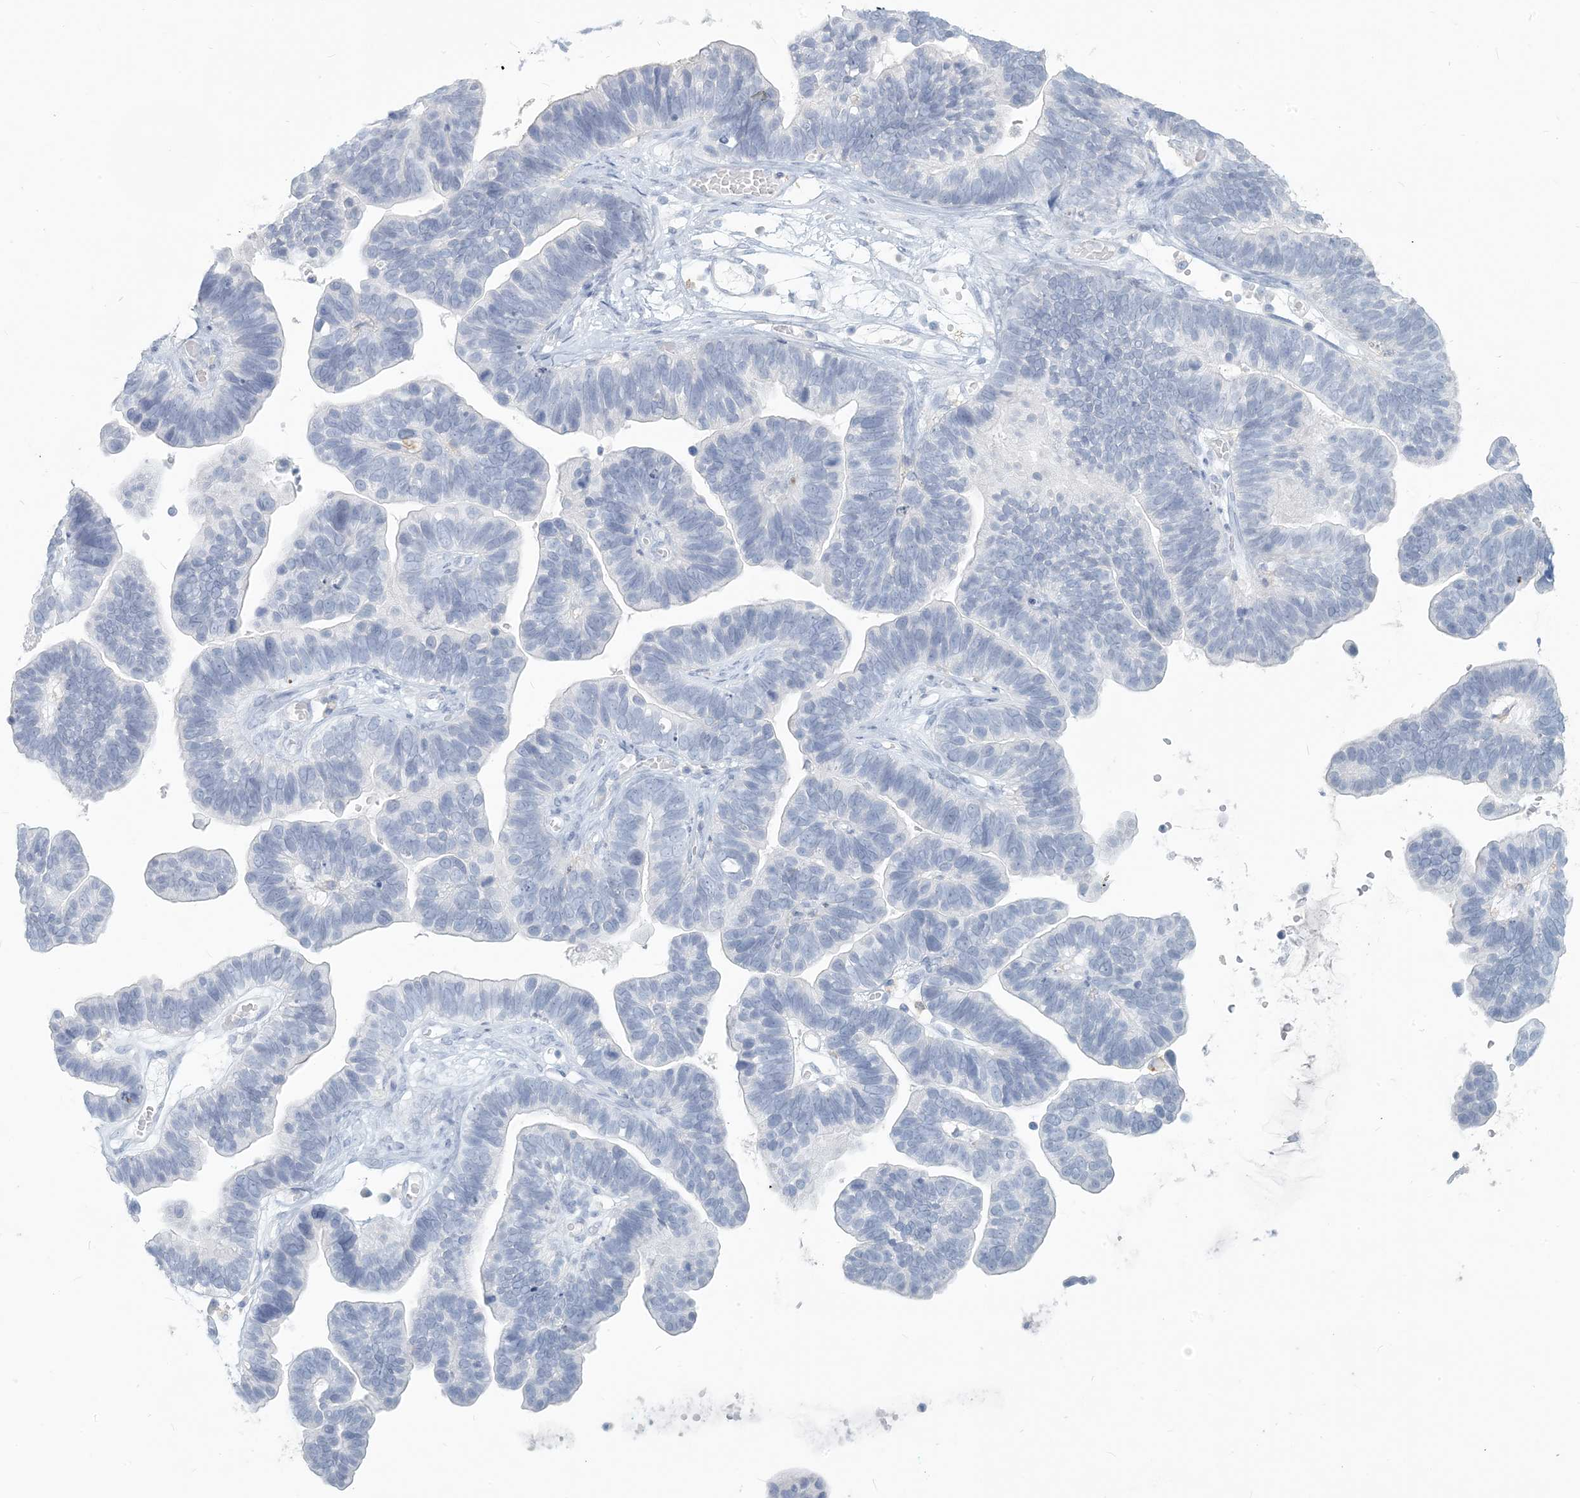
{"staining": {"intensity": "negative", "quantity": "none", "location": "none"}, "tissue": "ovarian cancer", "cell_type": "Tumor cells", "image_type": "cancer", "snomed": [{"axis": "morphology", "description": "Cystadenocarcinoma, serous, NOS"}, {"axis": "topography", "description": "Ovary"}], "caption": "High magnification brightfield microscopy of ovarian cancer (serous cystadenocarcinoma) stained with DAB (brown) and counterstained with hematoxylin (blue): tumor cells show no significant positivity. (DAB (3,3'-diaminobenzidine) IHC visualized using brightfield microscopy, high magnification).", "gene": "HLA-DRB1", "patient": {"sex": "female", "age": 56}}